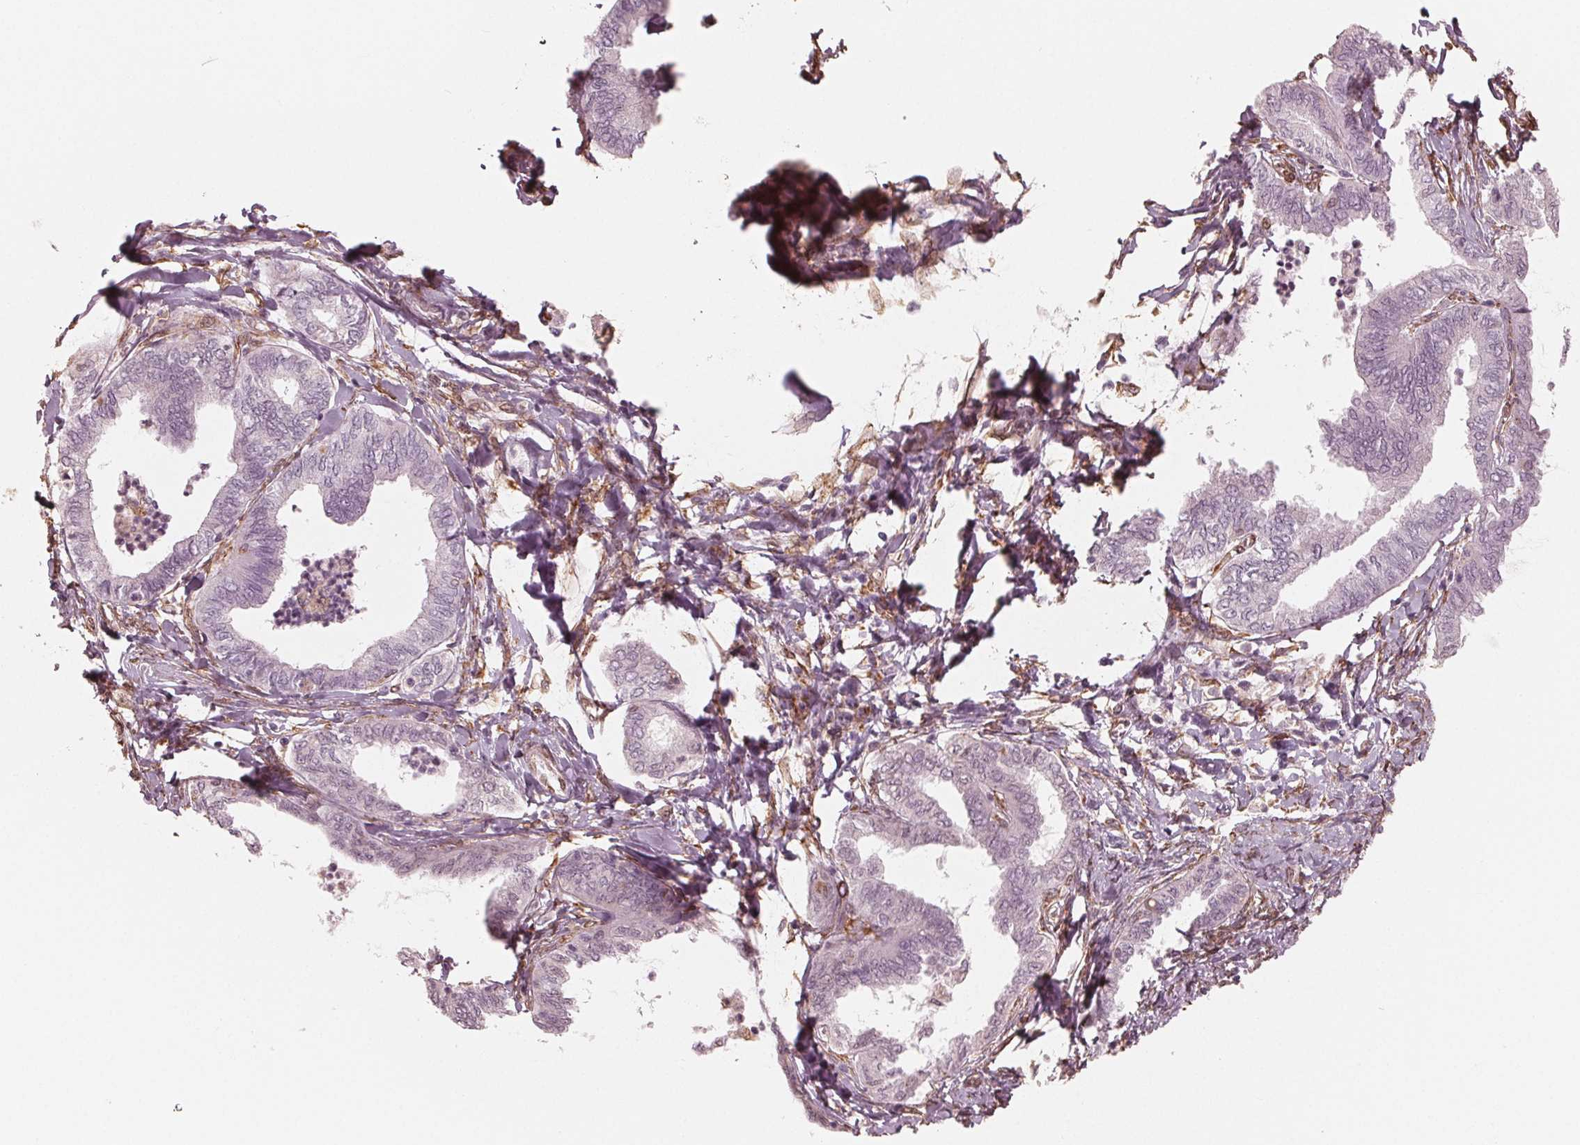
{"staining": {"intensity": "negative", "quantity": "none", "location": "none"}, "tissue": "ovarian cancer", "cell_type": "Tumor cells", "image_type": "cancer", "snomed": [{"axis": "morphology", "description": "Carcinoma, endometroid"}, {"axis": "topography", "description": "Ovary"}], "caption": "Ovarian endometroid carcinoma was stained to show a protein in brown. There is no significant positivity in tumor cells.", "gene": "IKBIP", "patient": {"sex": "female", "age": 70}}